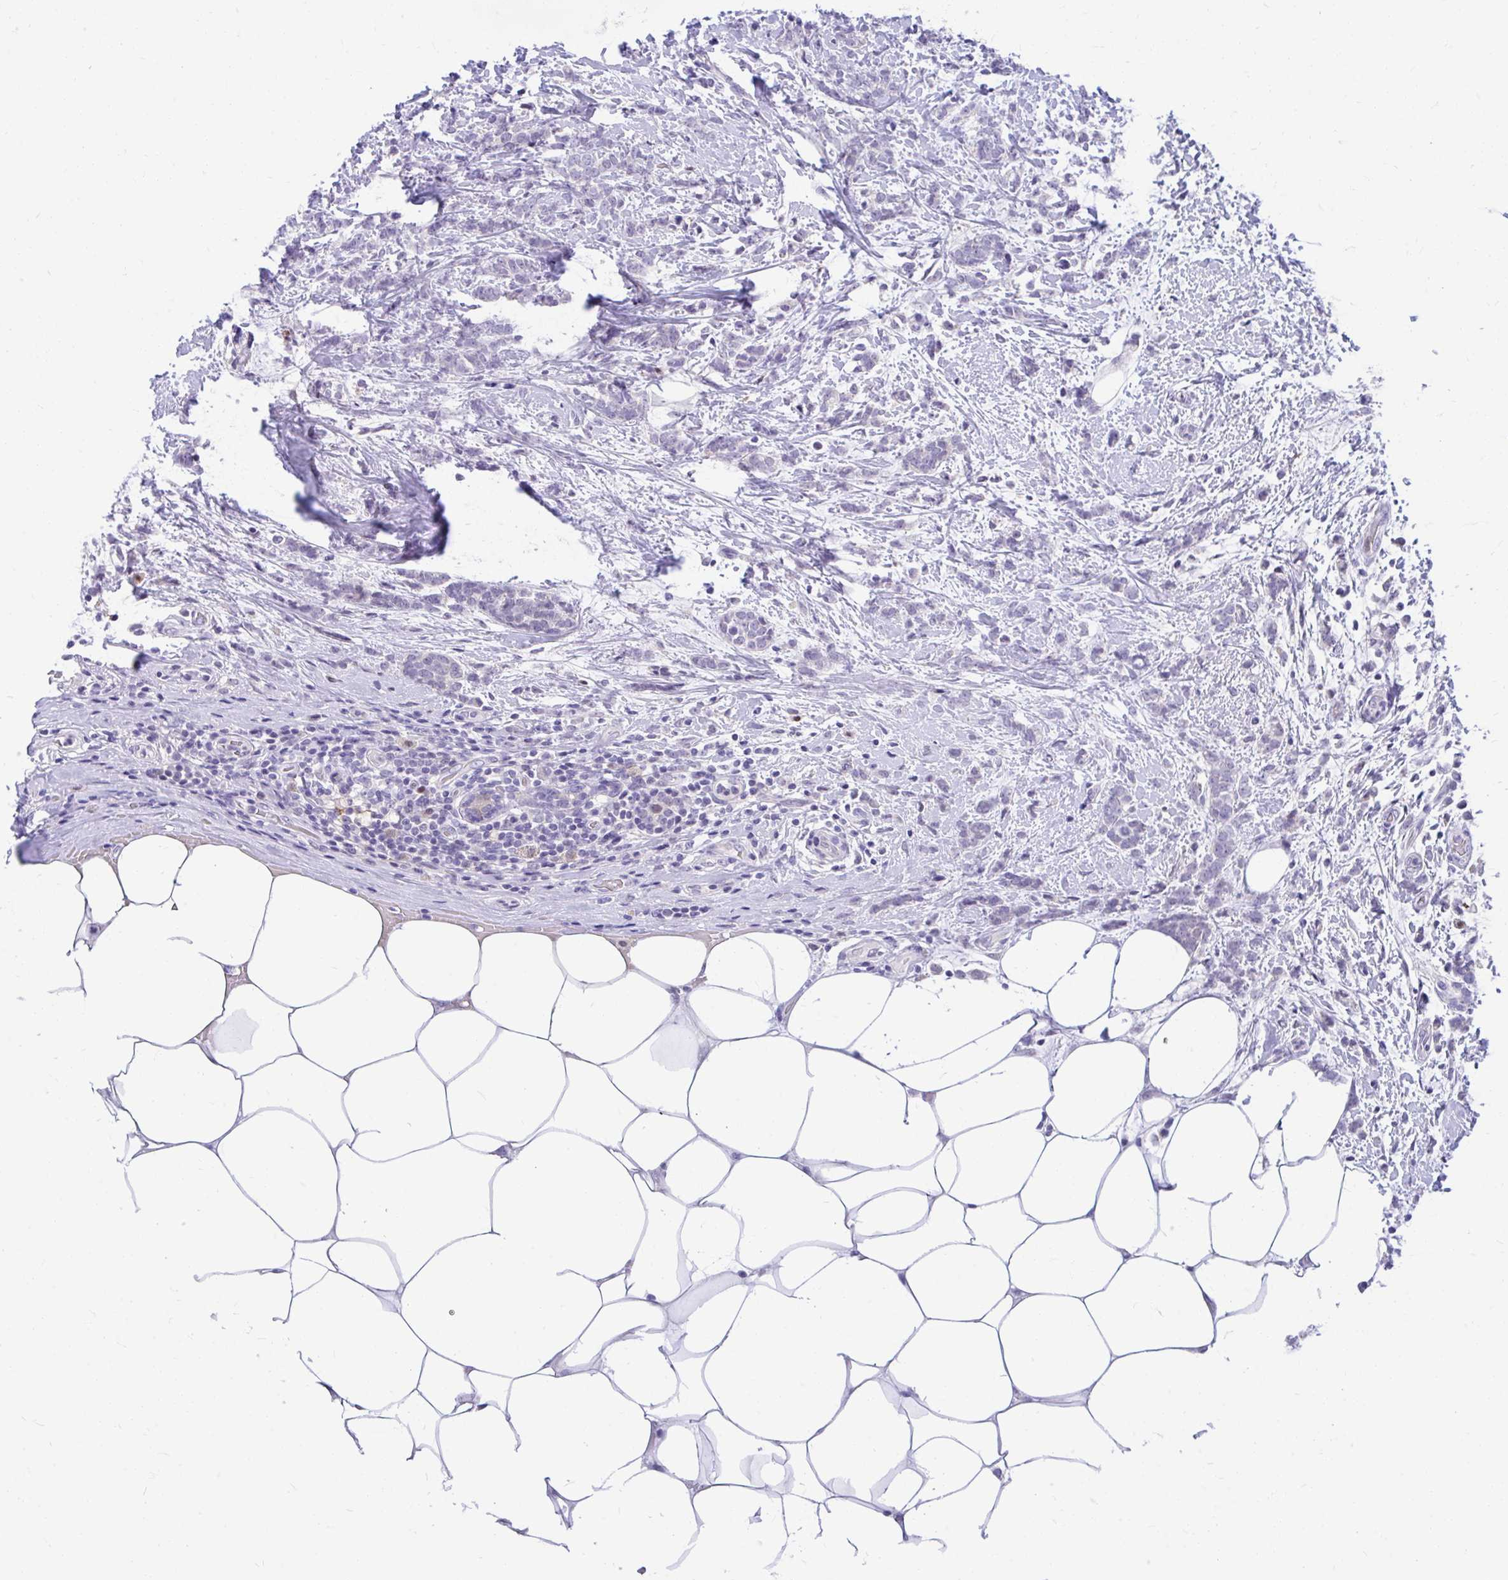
{"staining": {"intensity": "negative", "quantity": "none", "location": "none"}, "tissue": "breast cancer", "cell_type": "Tumor cells", "image_type": "cancer", "snomed": [{"axis": "morphology", "description": "Lobular carcinoma"}, {"axis": "topography", "description": "Breast"}], "caption": "Immunohistochemistry of breast cancer demonstrates no expression in tumor cells.", "gene": "GLB1L2", "patient": {"sex": "female", "age": 58}}